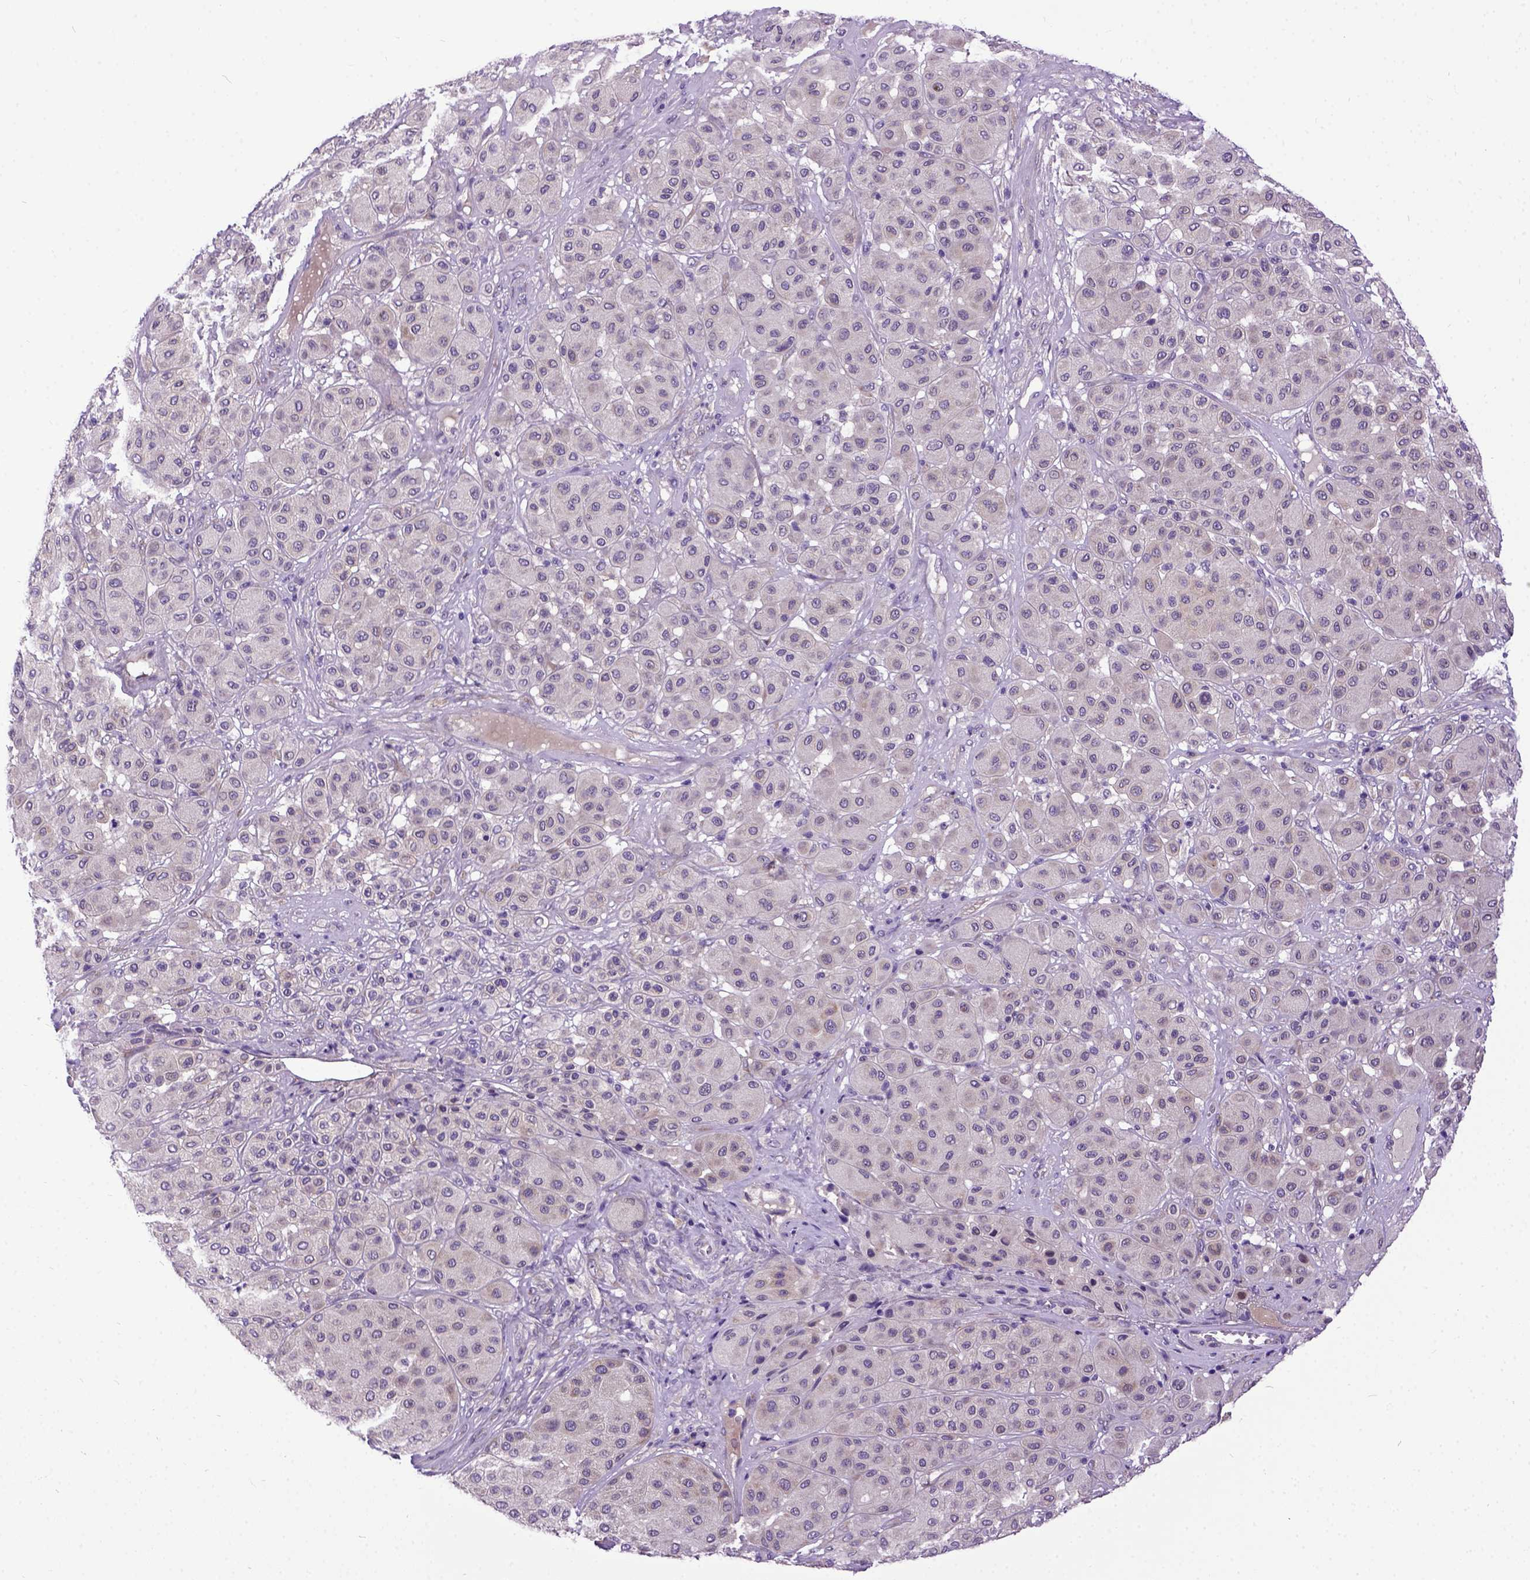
{"staining": {"intensity": "weak", "quantity": "<25%", "location": "cytoplasmic/membranous"}, "tissue": "melanoma", "cell_type": "Tumor cells", "image_type": "cancer", "snomed": [{"axis": "morphology", "description": "Malignant melanoma, Metastatic site"}, {"axis": "topography", "description": "Smooth muscle"}], "caption": "Immunohistochemistry (IHC) micrograph of neoplastic tissue: human malignant melanoma (metastatic site) stained with DAB (3,3'-diaminobenzidine) shows no significant protein expression in tumor cells.", "gene": "NEK5", "patient": {"sex": "male", "age": 41}}